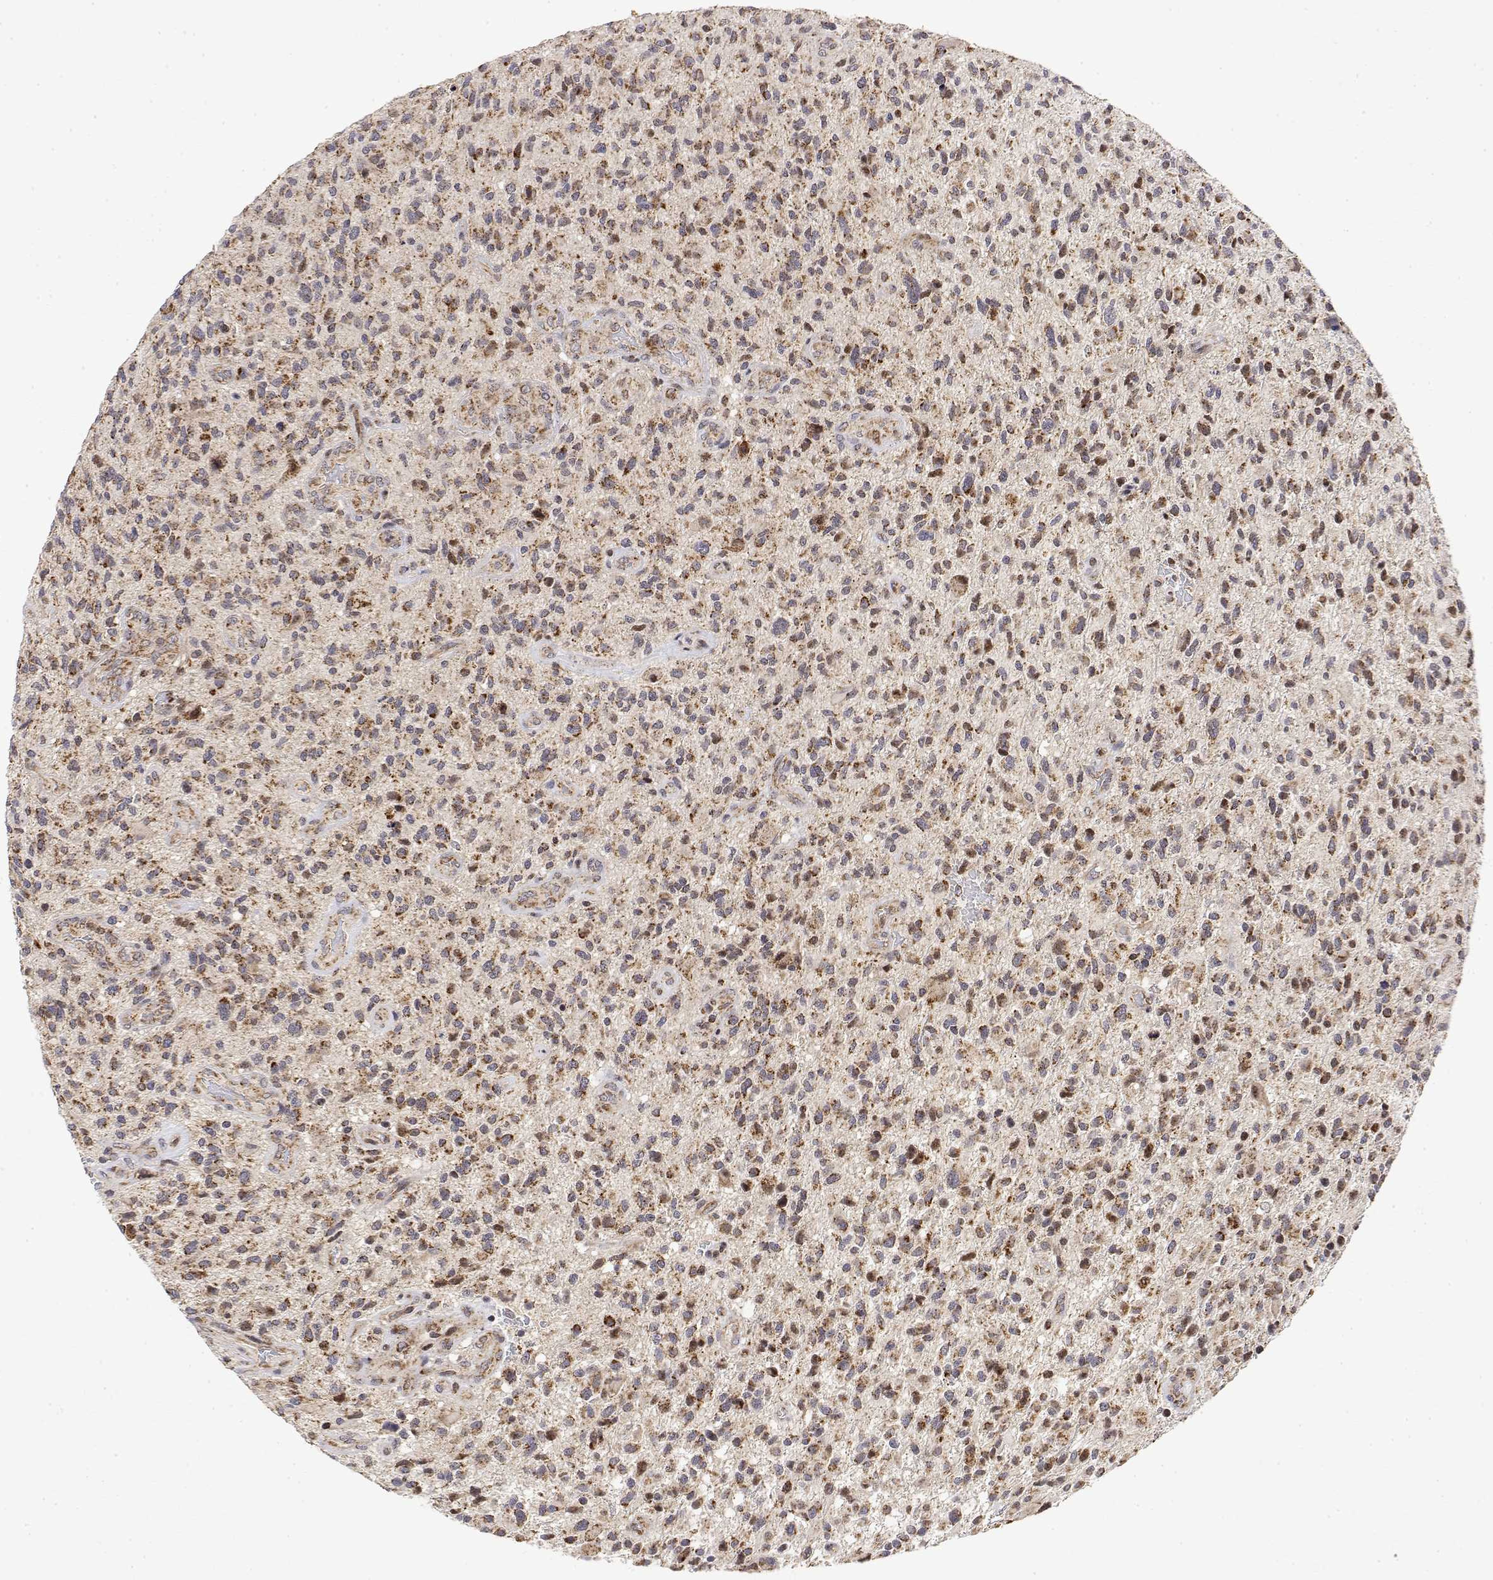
{"staining": {"intensity": "moderate", "quantity": ">75%", "location": "cytoplasmic/membranous"}, "tissue": "glioma", "cell_type": "Tumor cells", "image_type": "cancer", "snomed": [{"axis": "morphology", "description": "Glioma, malignant, High grade"}, {"axis": "topography", "description": "Brain"}], "caption": "Protein expression analysis of malignant glioma (high-grade) displays moderate cytoplasmic/membranous expression in about >75% of tumor cells.", "gene": "GADD45GIP1", "patient": {"sex": "male", "age": 47}}